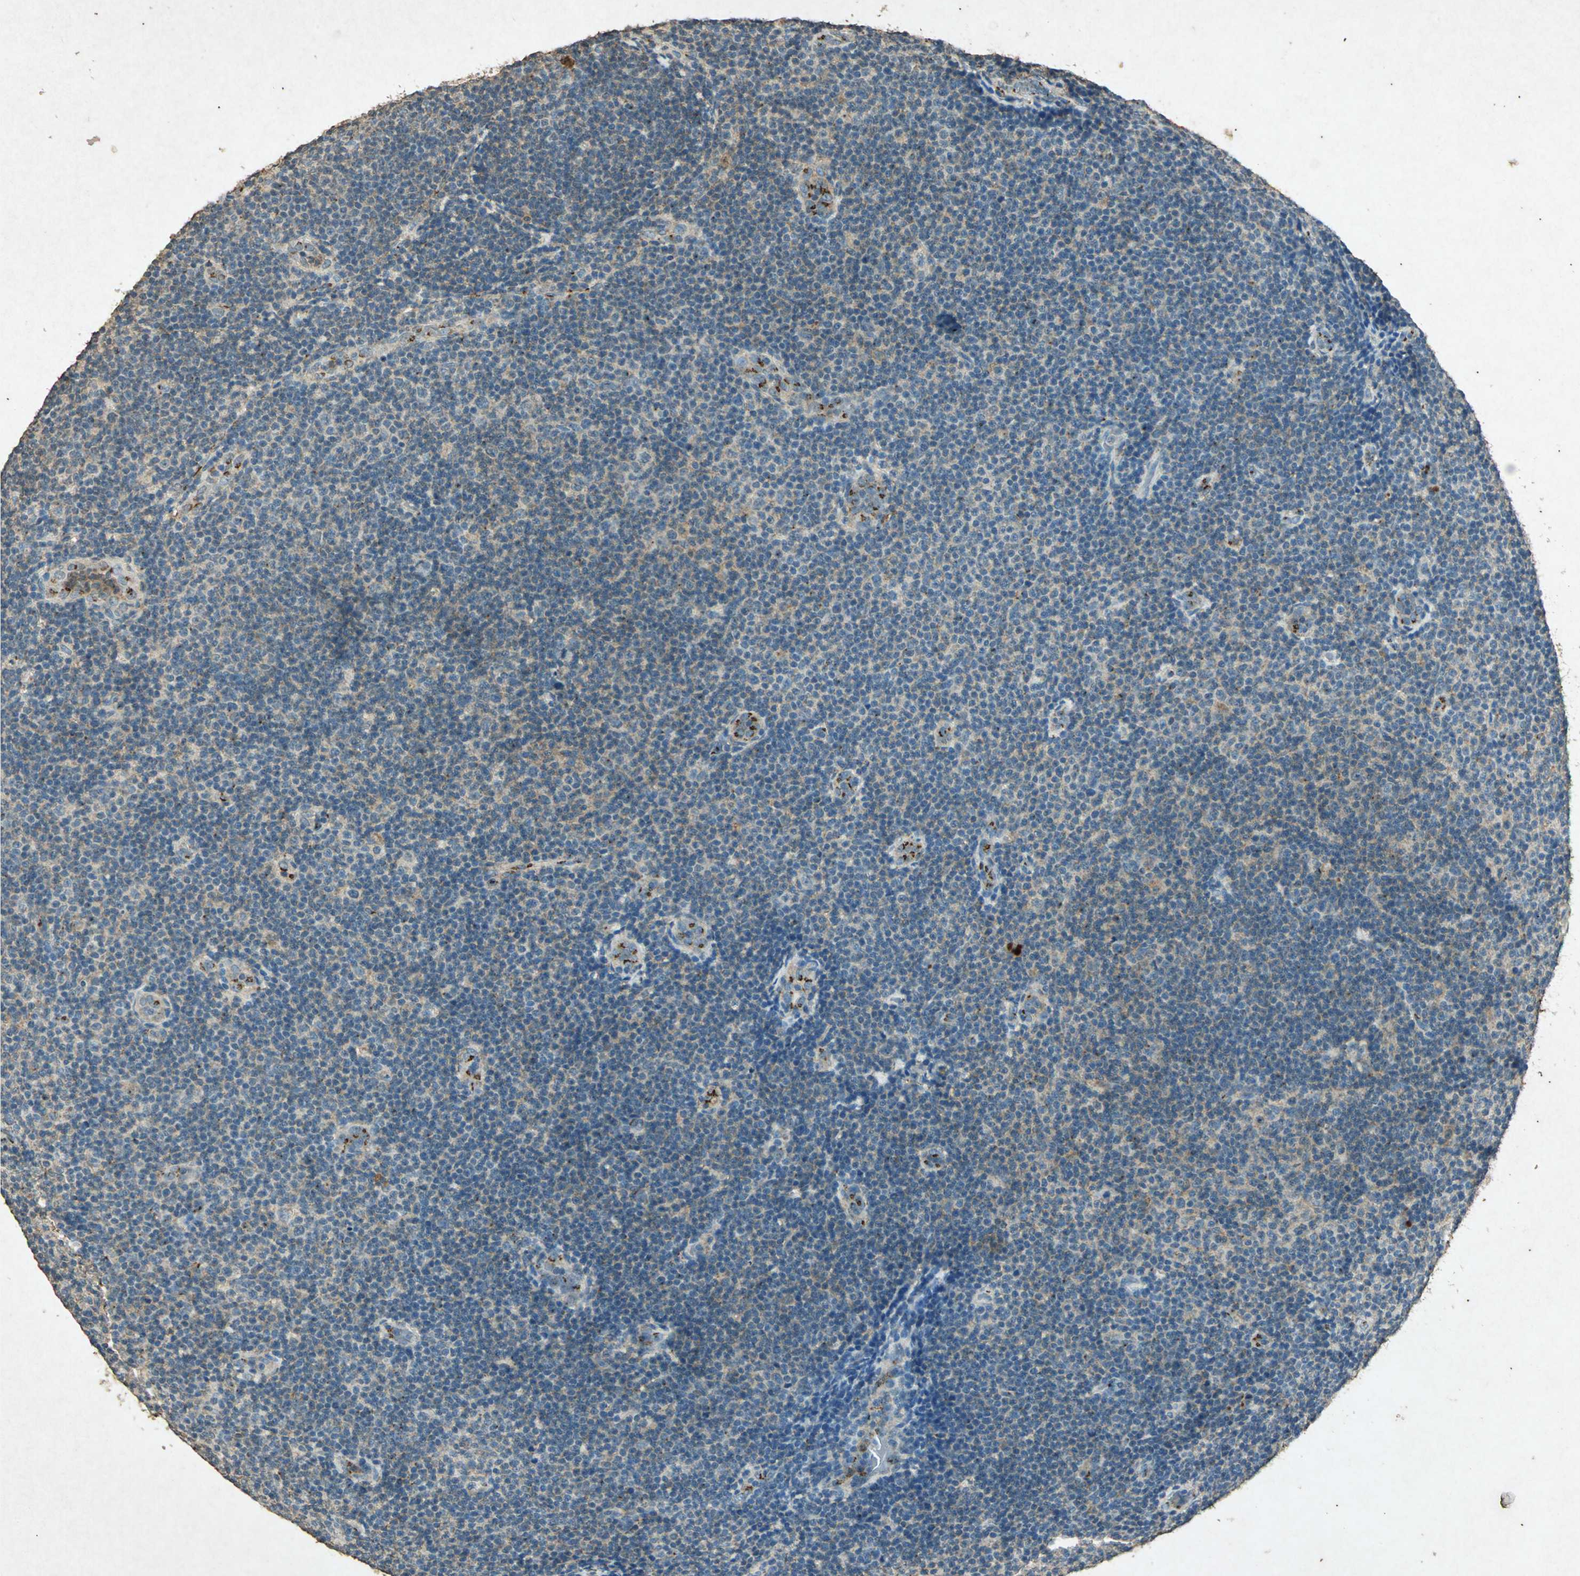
{"staining": {"intensity": "negative", "quantity": "none", "location": "none"}, "tissue": "lymphoma", "cell_type": "Tumor cells", "image_type": "cancer", "snomed": [{"axis": "morphology", "description": "Malignant lymphoma, non-Hodgkin's type, Low grade"}, {"axis": "topography", "description": "Lymph node"}], "caption": "An immunohistochemistry image of lymphoma is shown. There is no staining in tumor cells of lymphoma.", "gene": "PSEN1", "patient": {"sex": "male", "age": 83}}